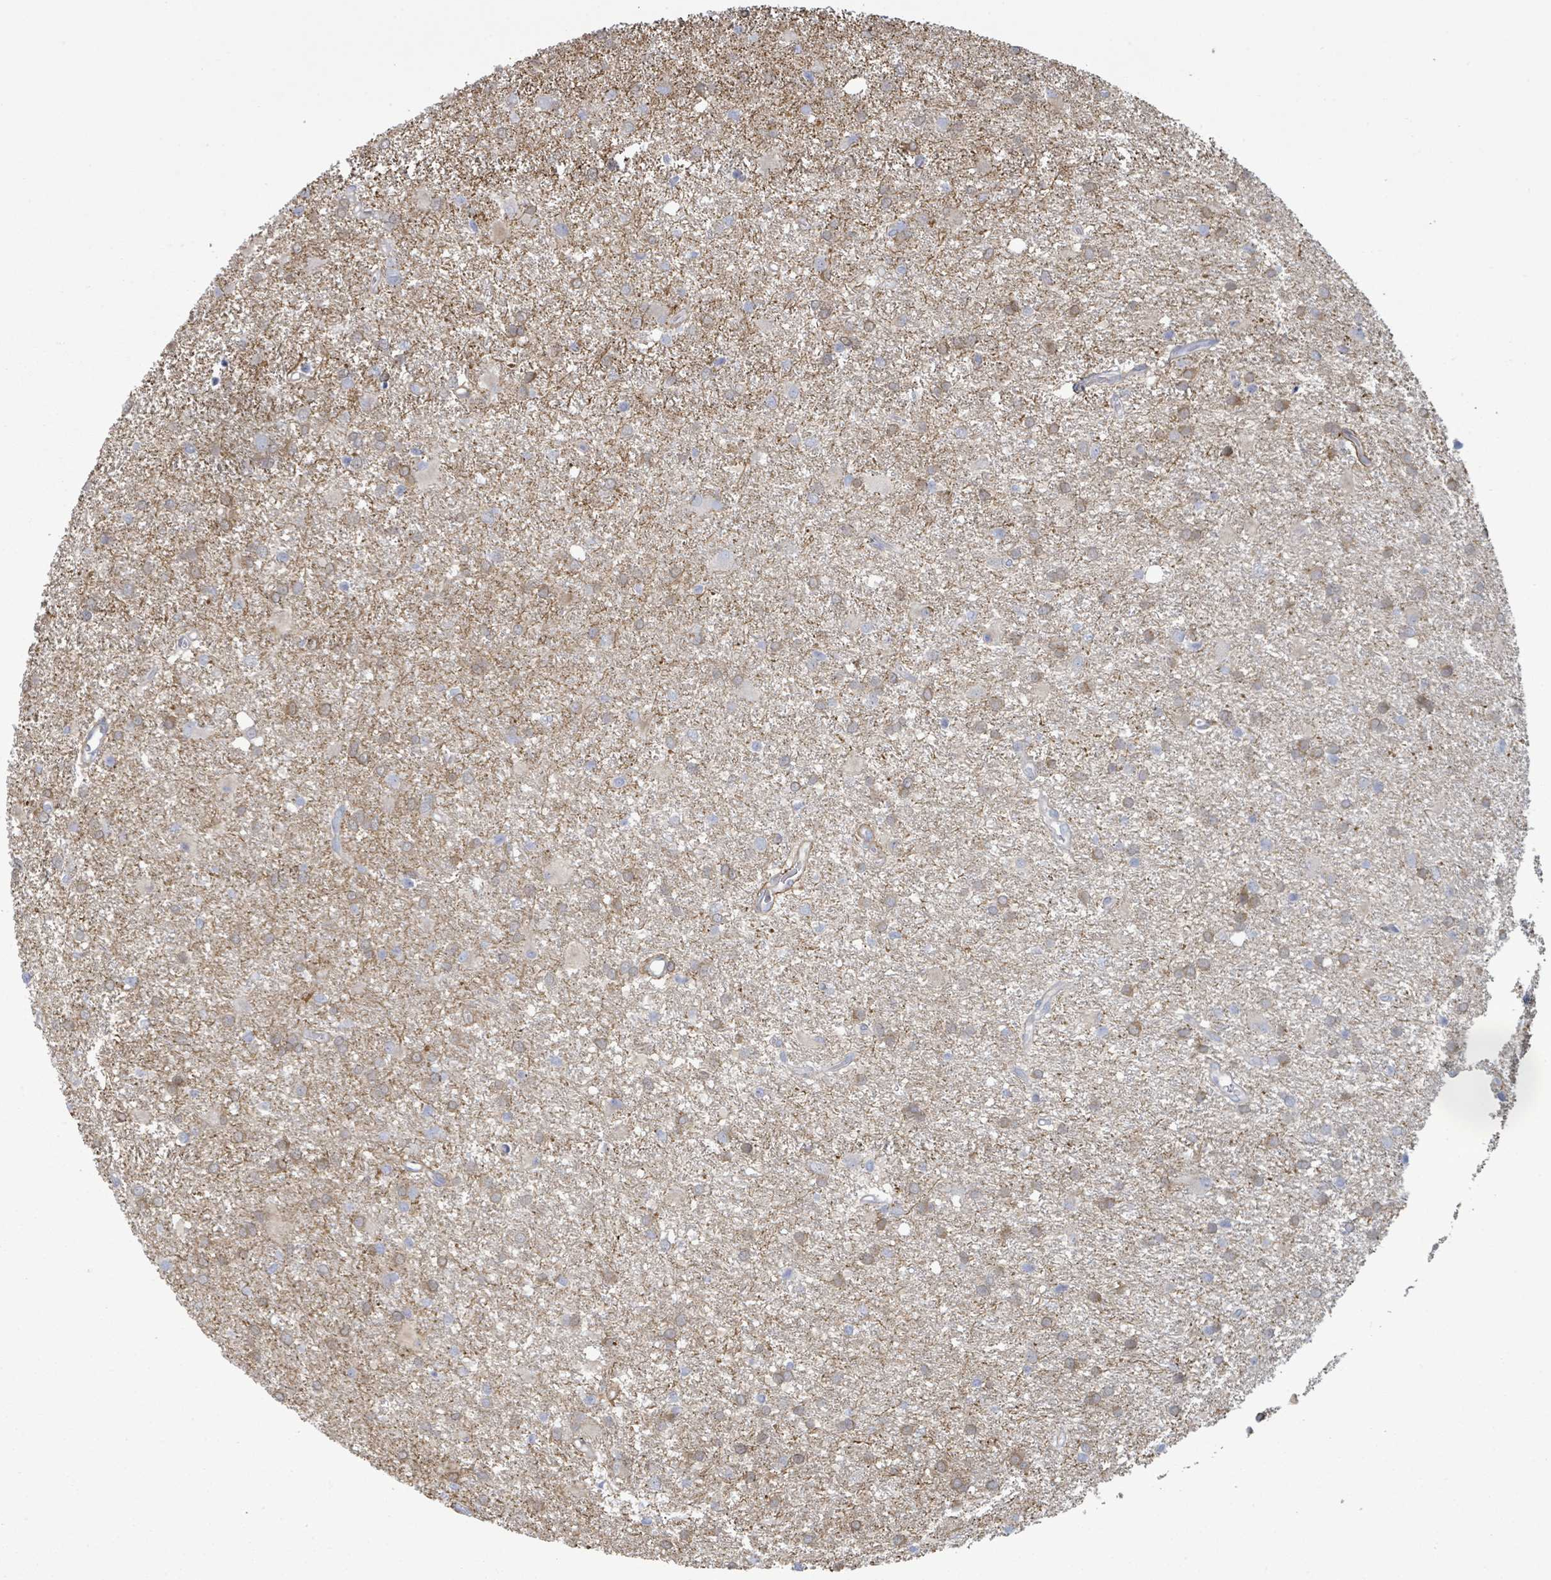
{"staining": {"intensity": "weak", "quantity": "25%-75%", "location": "cytoplasmic/membranous"}, "tissue": "glioma", "cell_type": "Tumor cells", "image_type": "cancer", "snomed": [{"axis": "morphology", "description": "Glioma, malignant, High grade"}, {"axis": "topography", "description": "Brain"}], "caption": "The immunohistochemical stain labels weak cytoplasmic/membranous staining in tumor cells of malignant glioma (high-grade) tissue. (Brightfield microscopy of DAB IHC at high magnification).", "gene": "COL13A1", "patient": {"sex": "female", "age": 50}}